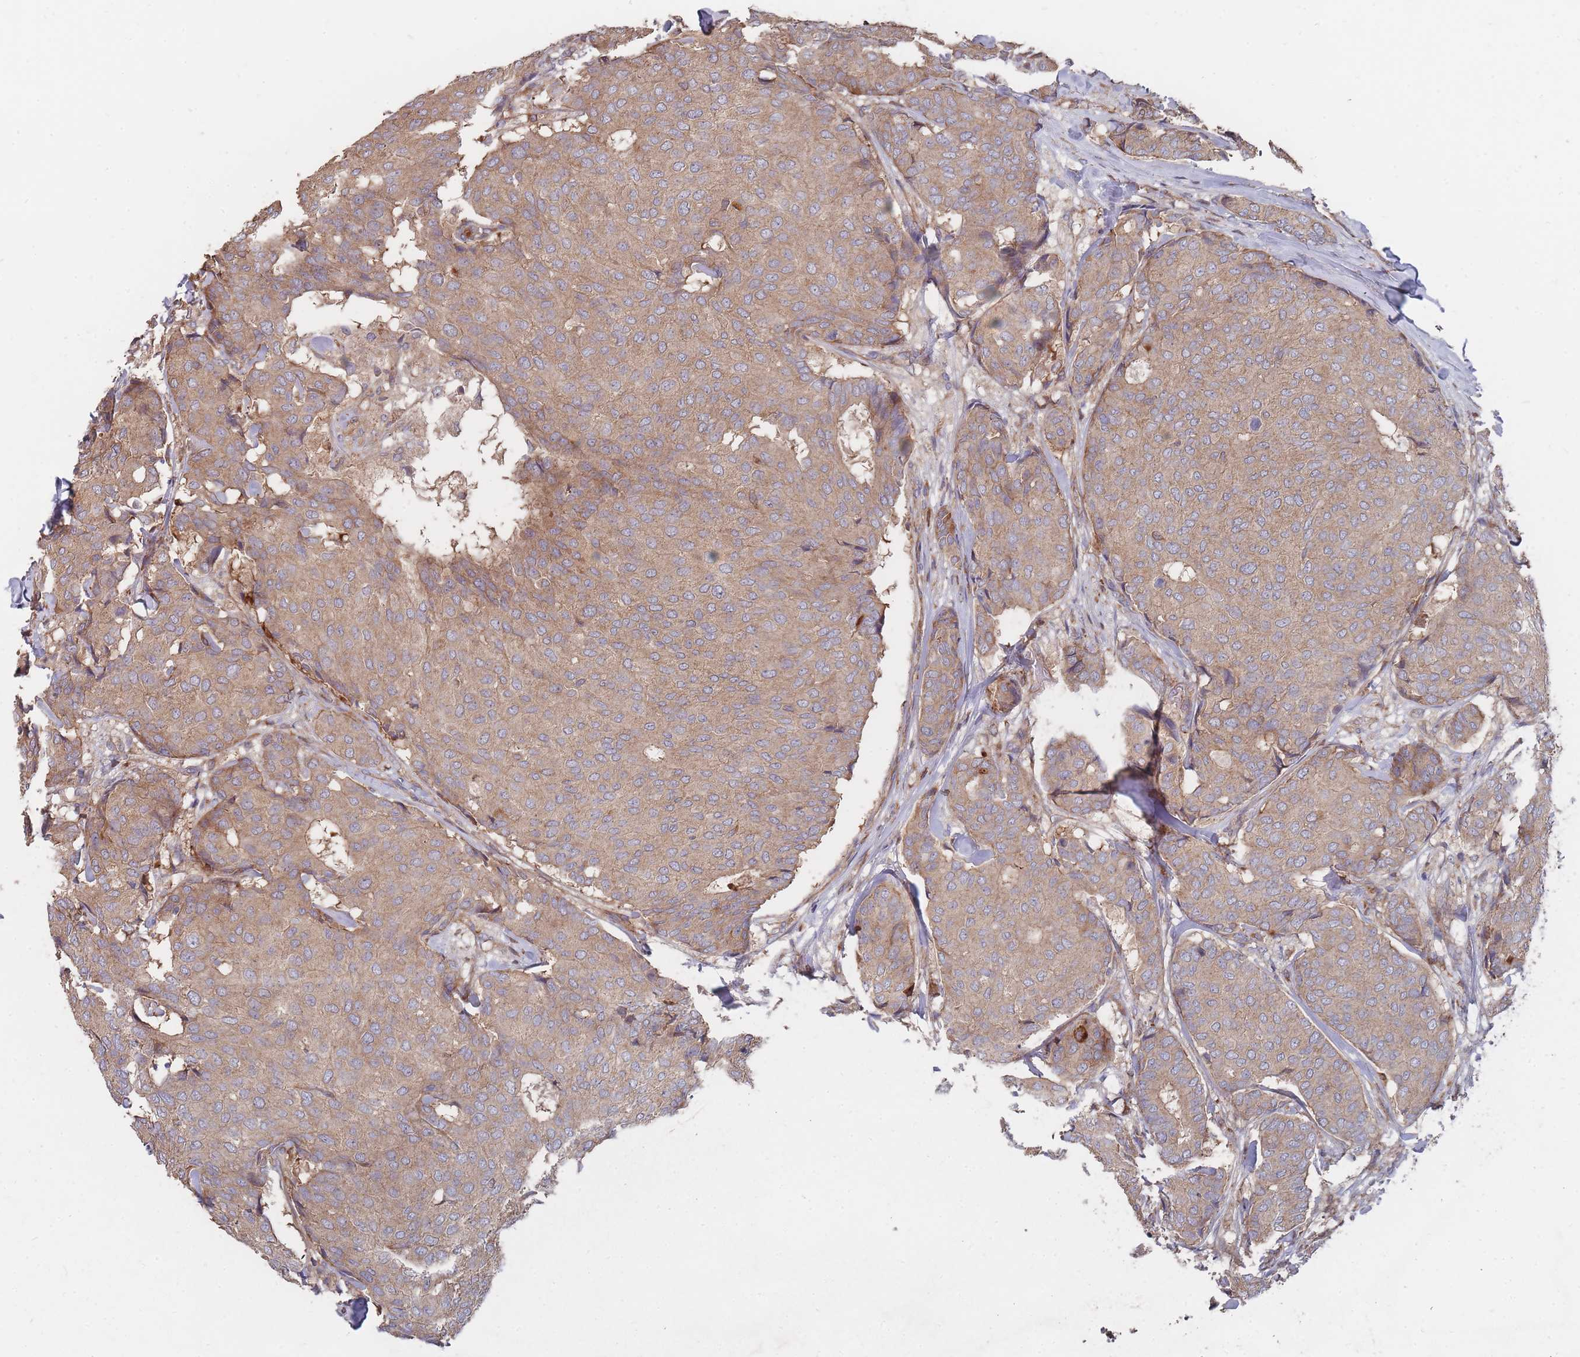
{"staining": {"intensity": "weak", "quantity": ">75%", "location": "cytoplasmic/membranous"}, "tissue": "breast cancer", "cell_type": "Tumor cells", "image_type": "cancer", "snomed": [{"axis": "morphology", "description": "Duct carcinoma"}, {"axis": "topography", "description": "Breast"}], "caption": "There is low levels of weak cytoplasmic/membranous positivity in tumor cells of intraductal carcinoma (breast), as demonstrated by immunohistochemical staining (brown color).", "gene": "THSD7B", "patient": {"sex": "female", "age": 75}}